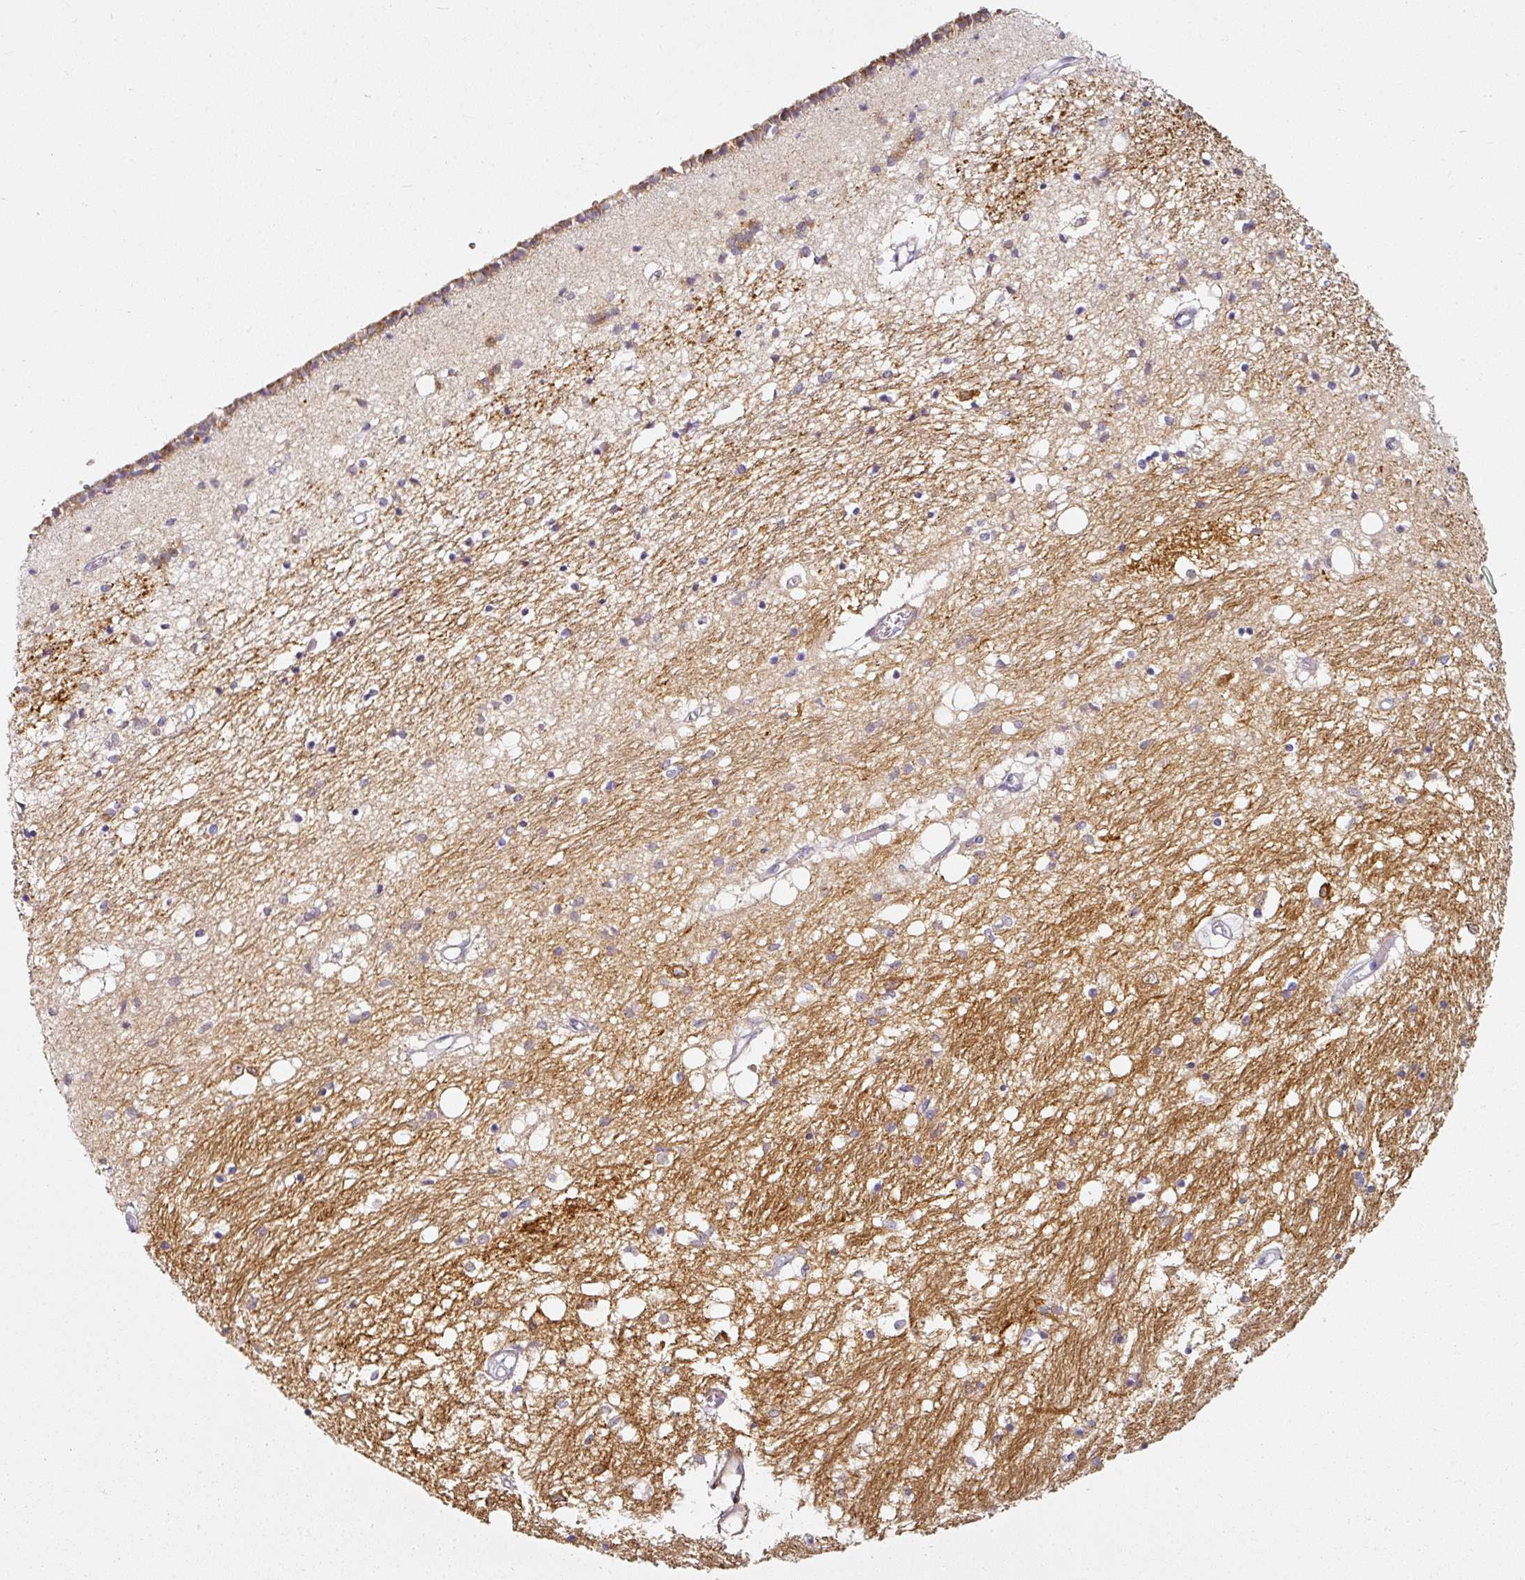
{"staining": {"intensity": "moderate", "quantity": "<25%", "location": "cytoplasmic/membranous"}, "tissue": "caudate", "cell_type": "Glial cells", "image_type": "normal", "snomed": [{"axis": "morphology", "description": "Normal tissue, NOS"}, {"axis": "topography", "description": "Lateral ventricle wall"}], "caption": "Benign caudate demonstrates moderate cytoplasmic/membranous positivity in approximately <25% of glial cells, visualized by immunohistochemistry.", "gene": "CAP2", "patient": {"sex": "male", "age": 70}}